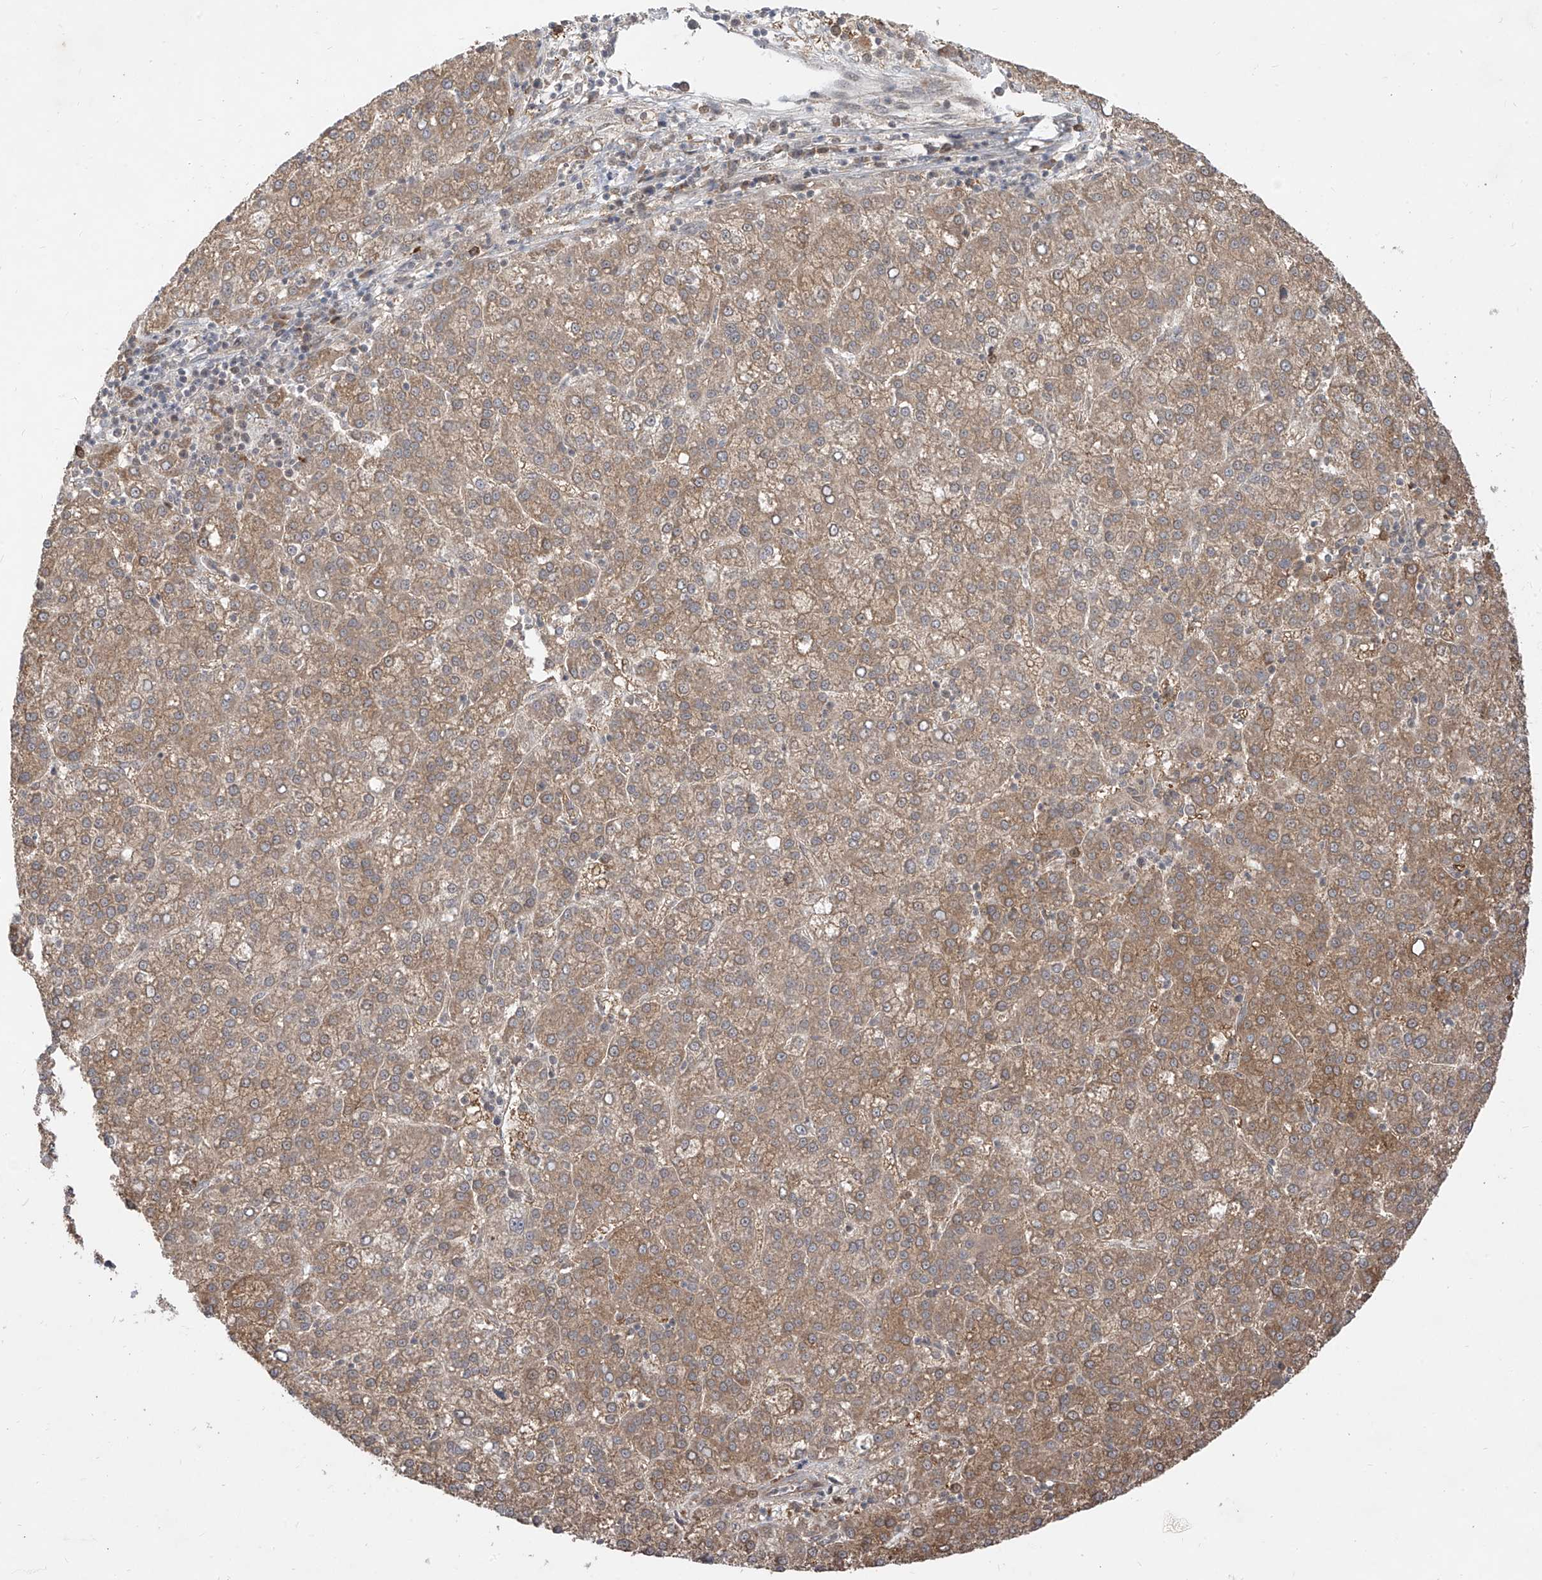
{"staining": {"intensity": "moderate", "quantity": ">75%", "location": "cytoplasmic/membranous"}, "tissue": "liver cancer", "cell_type": "Tumor cells", "image_type": "cancer", "snomed": [{"axis": "morphology", "description": "Carcinoma, Hepatocellular, NOS"}, {"axis": "topography", "description": "Liver"}], "caption": "Protein analysis of liver hepatocellular carcinoma tissue displays moderate cytoplasmic/membranous positivity in approximately >75% of tumor cells.", "gene": "LCOR", "patient": {"sex": "female", "age": 58}}